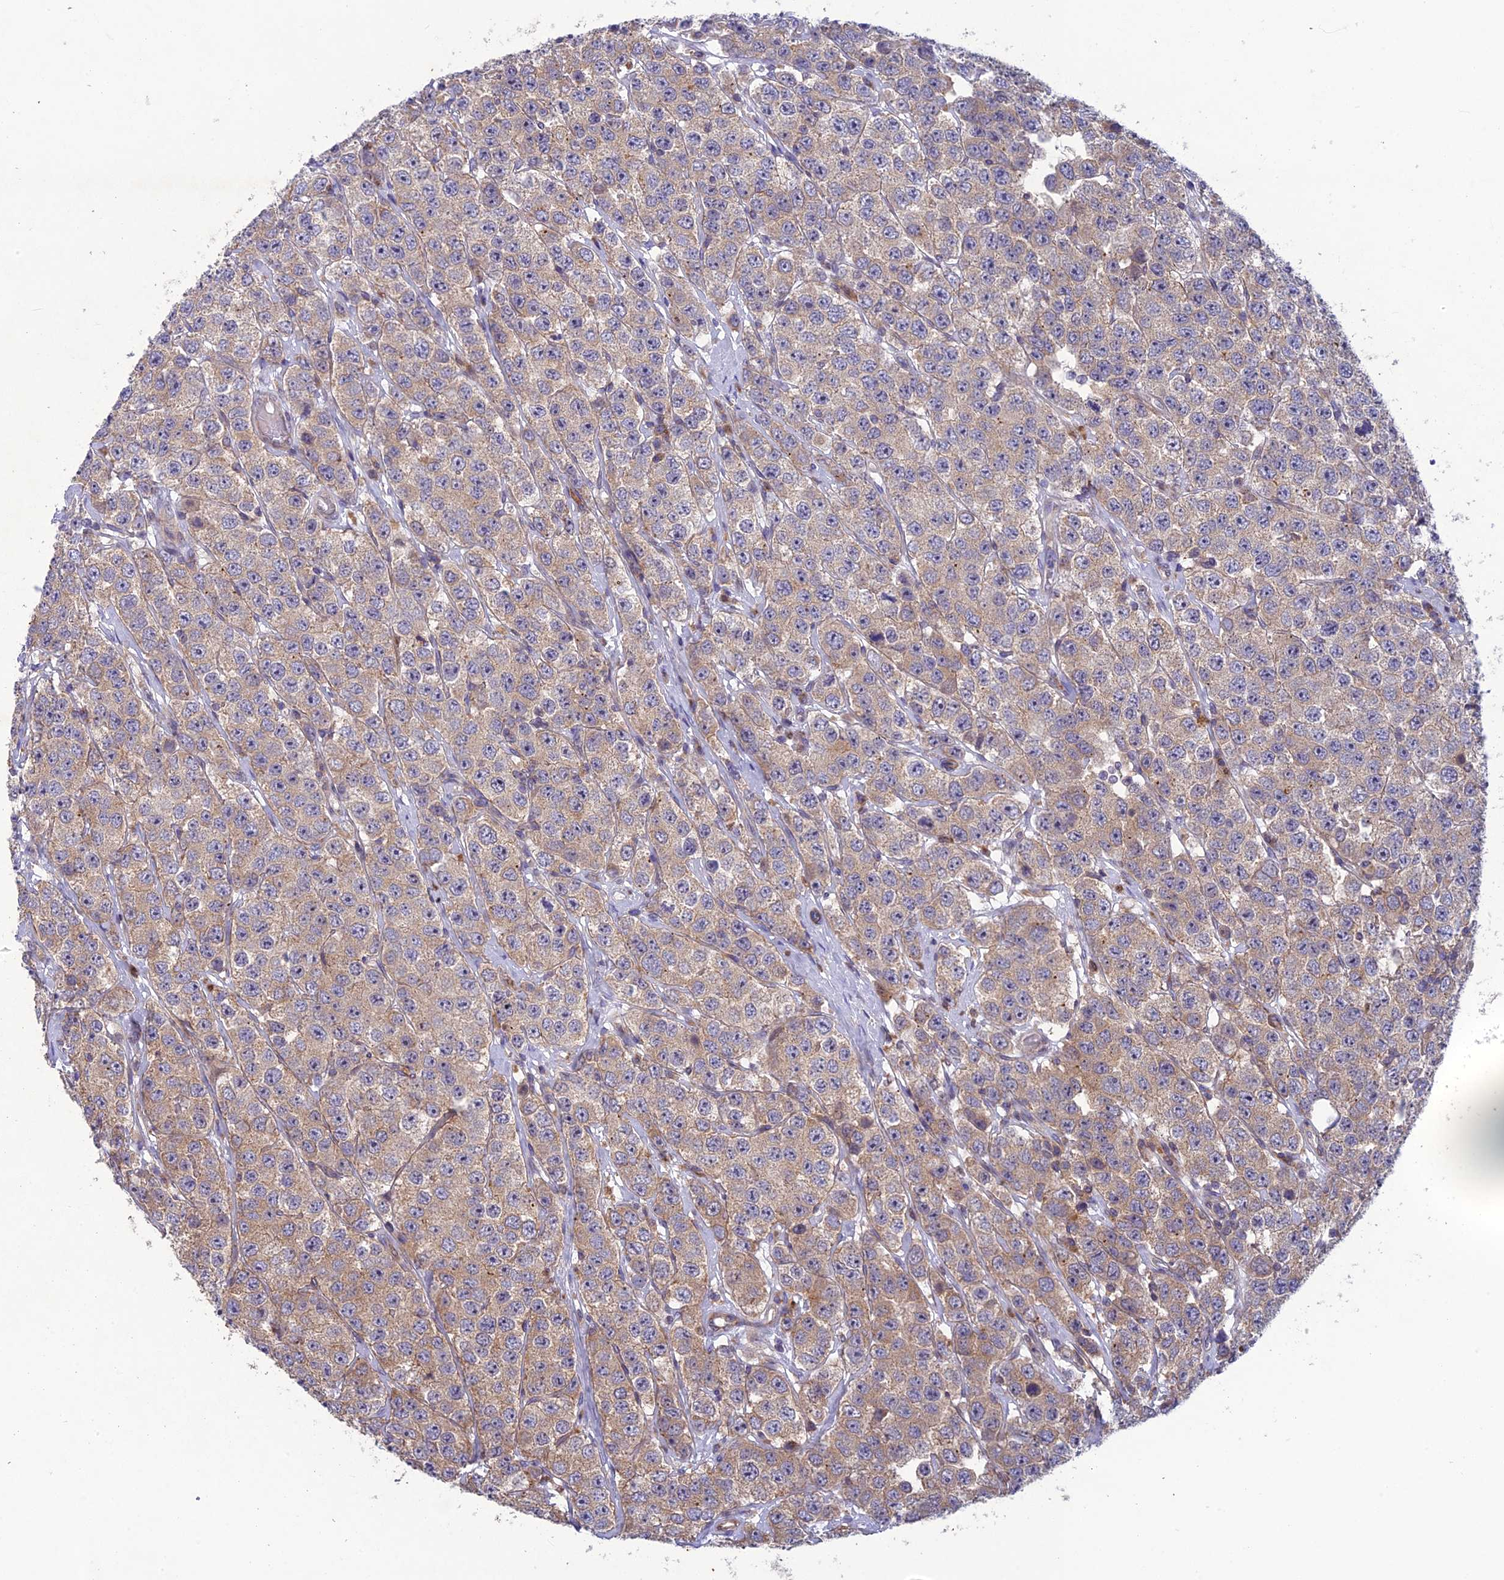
{"staining": {"intensity": "weak", "quantity": "25%-75%", "location": "cytoplasmic/membranous"}, "tissue": "testis cancer", "cell_type": "Tumor cells", "image_type": "cancer", "snomed": [{"axis": "morphology", "description": "Seminoma, NOS"}, {"axis": "topography", "description": "Testis"}], "caption": "This is a histology image of immunohistochemistry (IHC) staining of testis cancer, which shows weak expression in the cytoplasmic/membranous of tumor cells.", "gene": "BLTP2", "patient": {"sex": "male", "age": 28}}